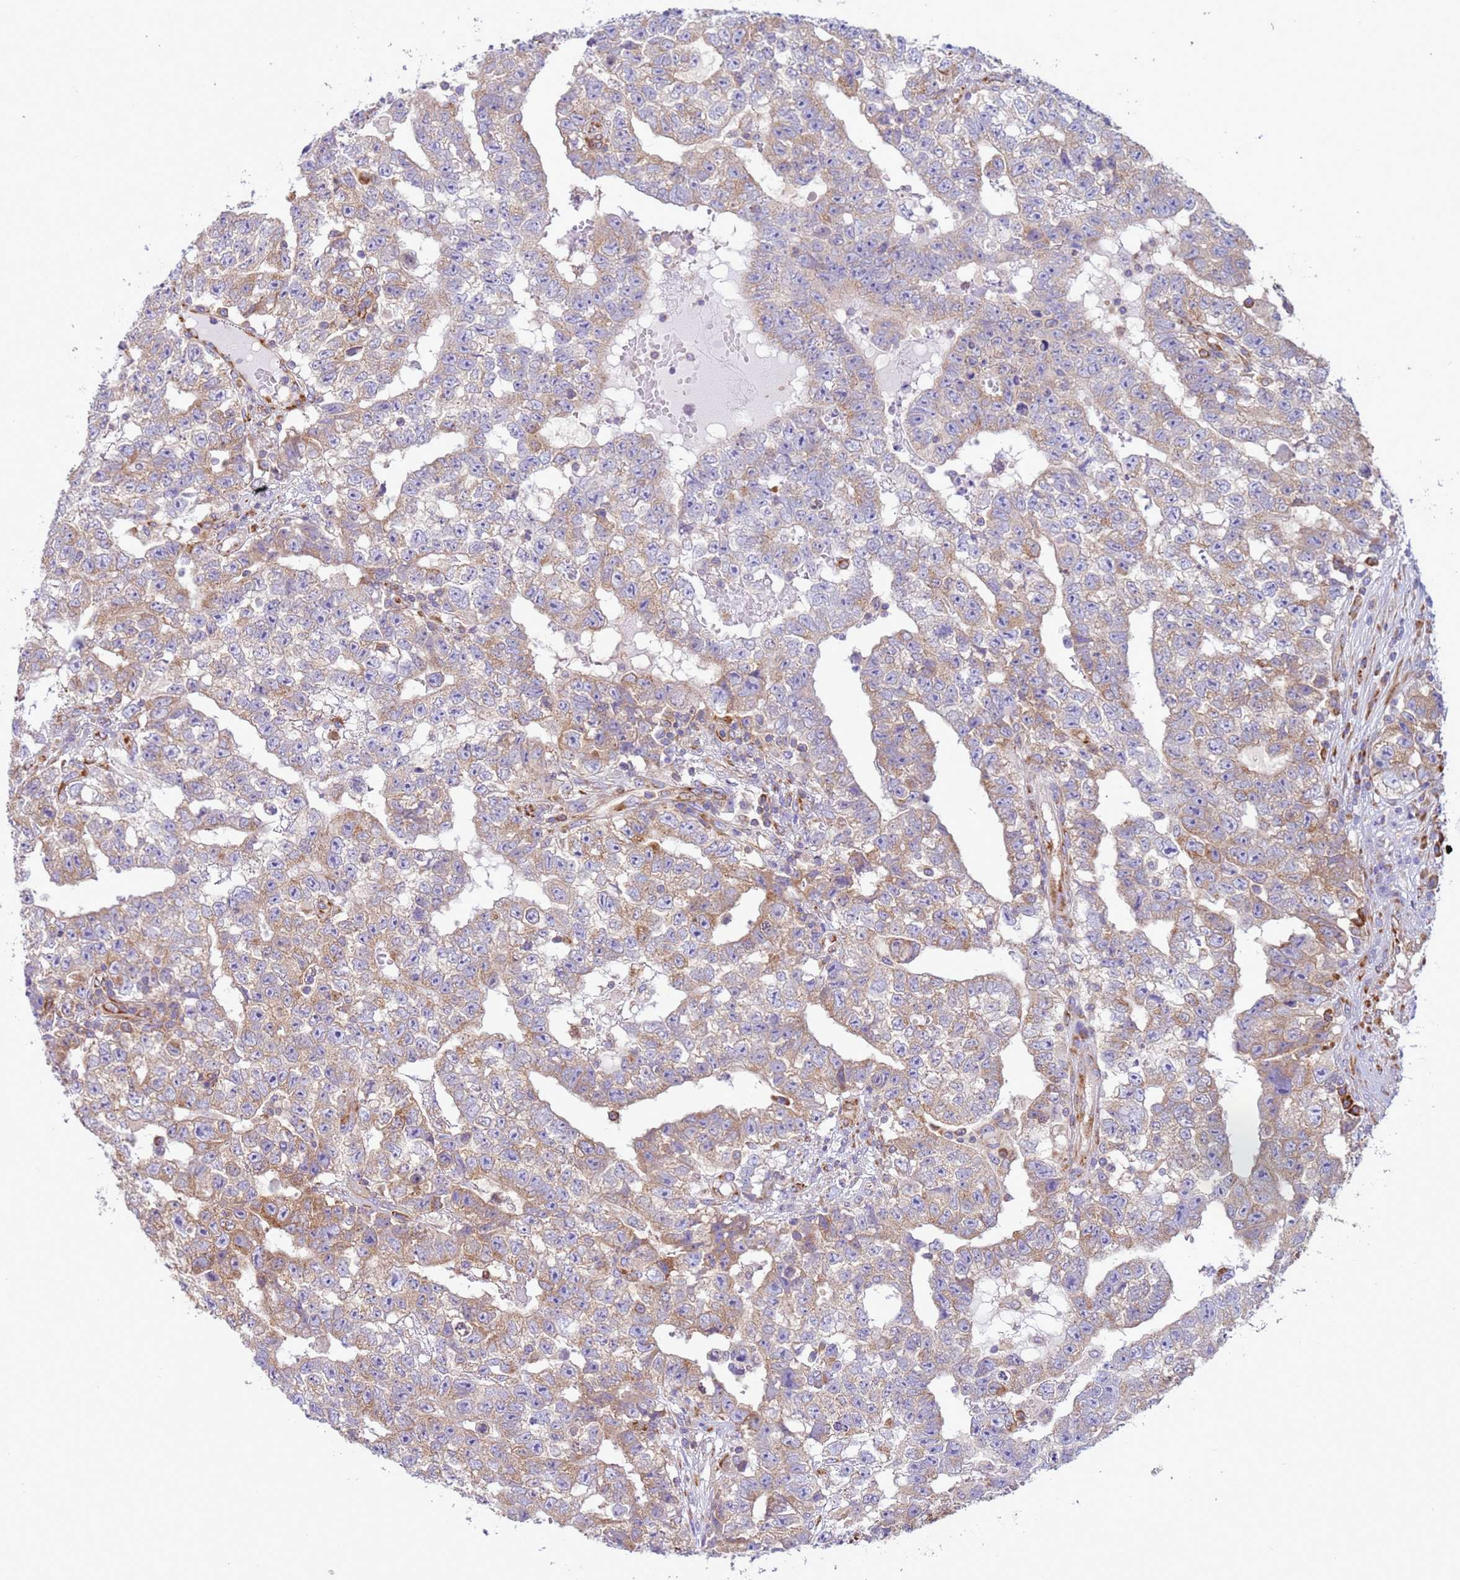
{"staining": {"intensity": "moderate", "quantity": "25%-75%", "location": "cytoplasmic/membranous"}, "tissue": "testis cancer", "cell_type": "Tumor cells", "image_type": "cancer", "snomed": [{"axis": "morphology", "description": "Carcinoma, Embryonal, NOS"}, {"axis": "topography", "description": "Testis"}], "caption": "A brown stain labels moderate cytoplasmic/membranous staining of a protein in human testis cancer (embryonal carcinoma) tumor cells. The protein of interest is stained brown, and the nuclei are stained in blue (DAB (3,3'-diaminobenzidine) IHC with brightfield microscopy, high magnification).", "gene": "VARS1", "patient": {"sex": "male", "age": 25}}